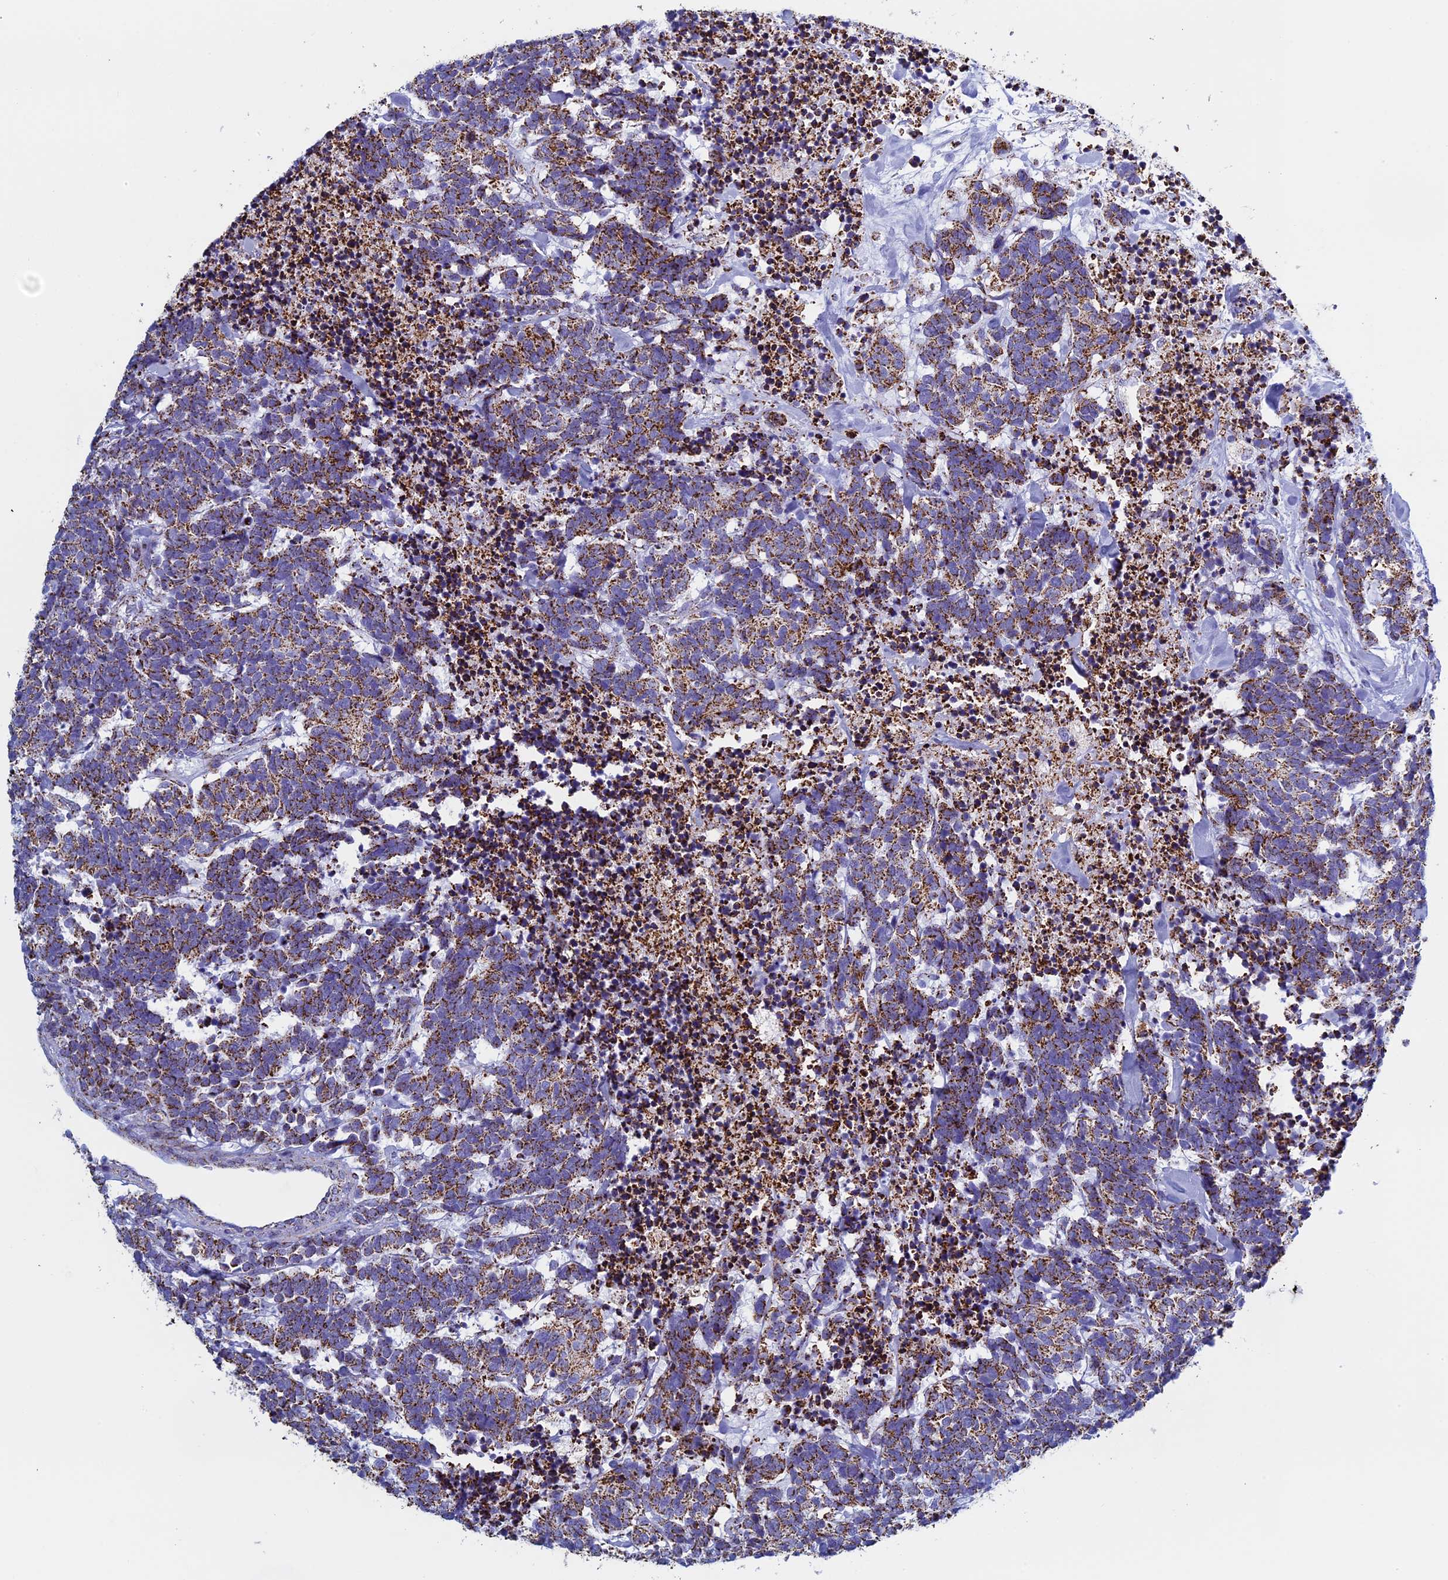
{"staining": {"intensity": "moderate", "quantity": ">75%", "location": "cytoplasmic/membranous"}, "tissue": "carcinoid", "cell_type": "Tumor cells", "image_type": "cancer", "snomed": [{"axis": "morphology", "description": "Carcinoma, NOS"}, {"axis": "morphology", "description": "Carcinoid, malignant, NOS"}, {"axis": "topography", "description": "Urinary bladder"}], "caption": "Carcinoid stained for a protein displays moderate cytoplasmic/membranous positivity in tumor cells. The protein of interest is stained brown, and the nuclei are stained in blue (DAB IHC with brightfield microscopy, high magnification).", "gene": "UQCRFS1", "patient": {"sex": "male", "age": 57}}